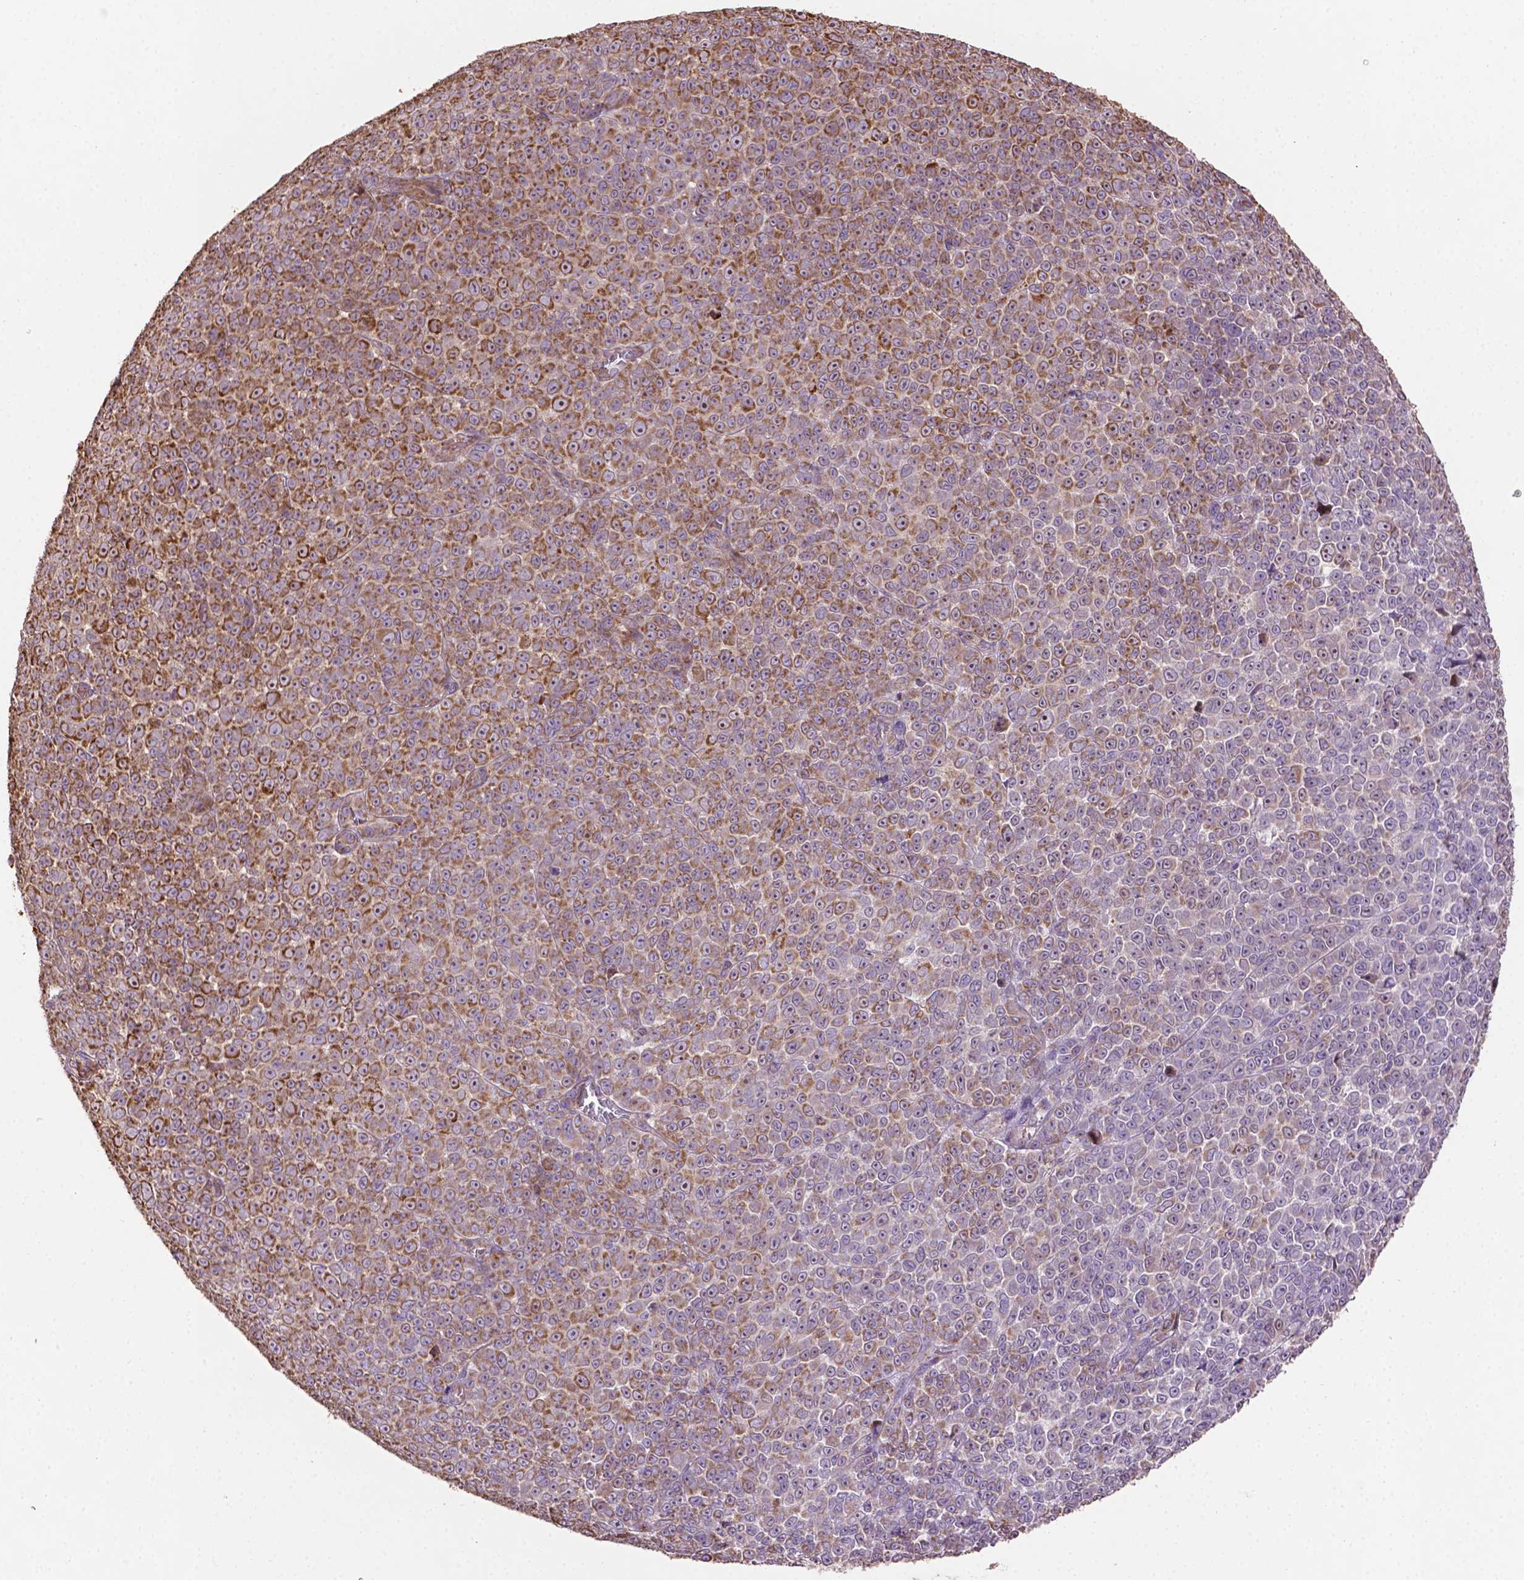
{"staining": {"intensity": "moderate", "quantity": "25%-75%", "location": "cytoplasmic/membranous"}, "tissue": "melanoma", "cell_type": "Tumor cells", "image_type": "cancer", "snomed": [{"axis": "morphology", "description": "Malignant melanoma, NOS"}, {"axis": "topography", "description": "Skin"}], "caption": "IHC (DAB) staining of human melanoma reveals moderate cytoplasmic/membranous protein expression in about 25%-75% of tumor cells.", "gene": "LRR1", "patient": {"sex": "female", "age": 95}}